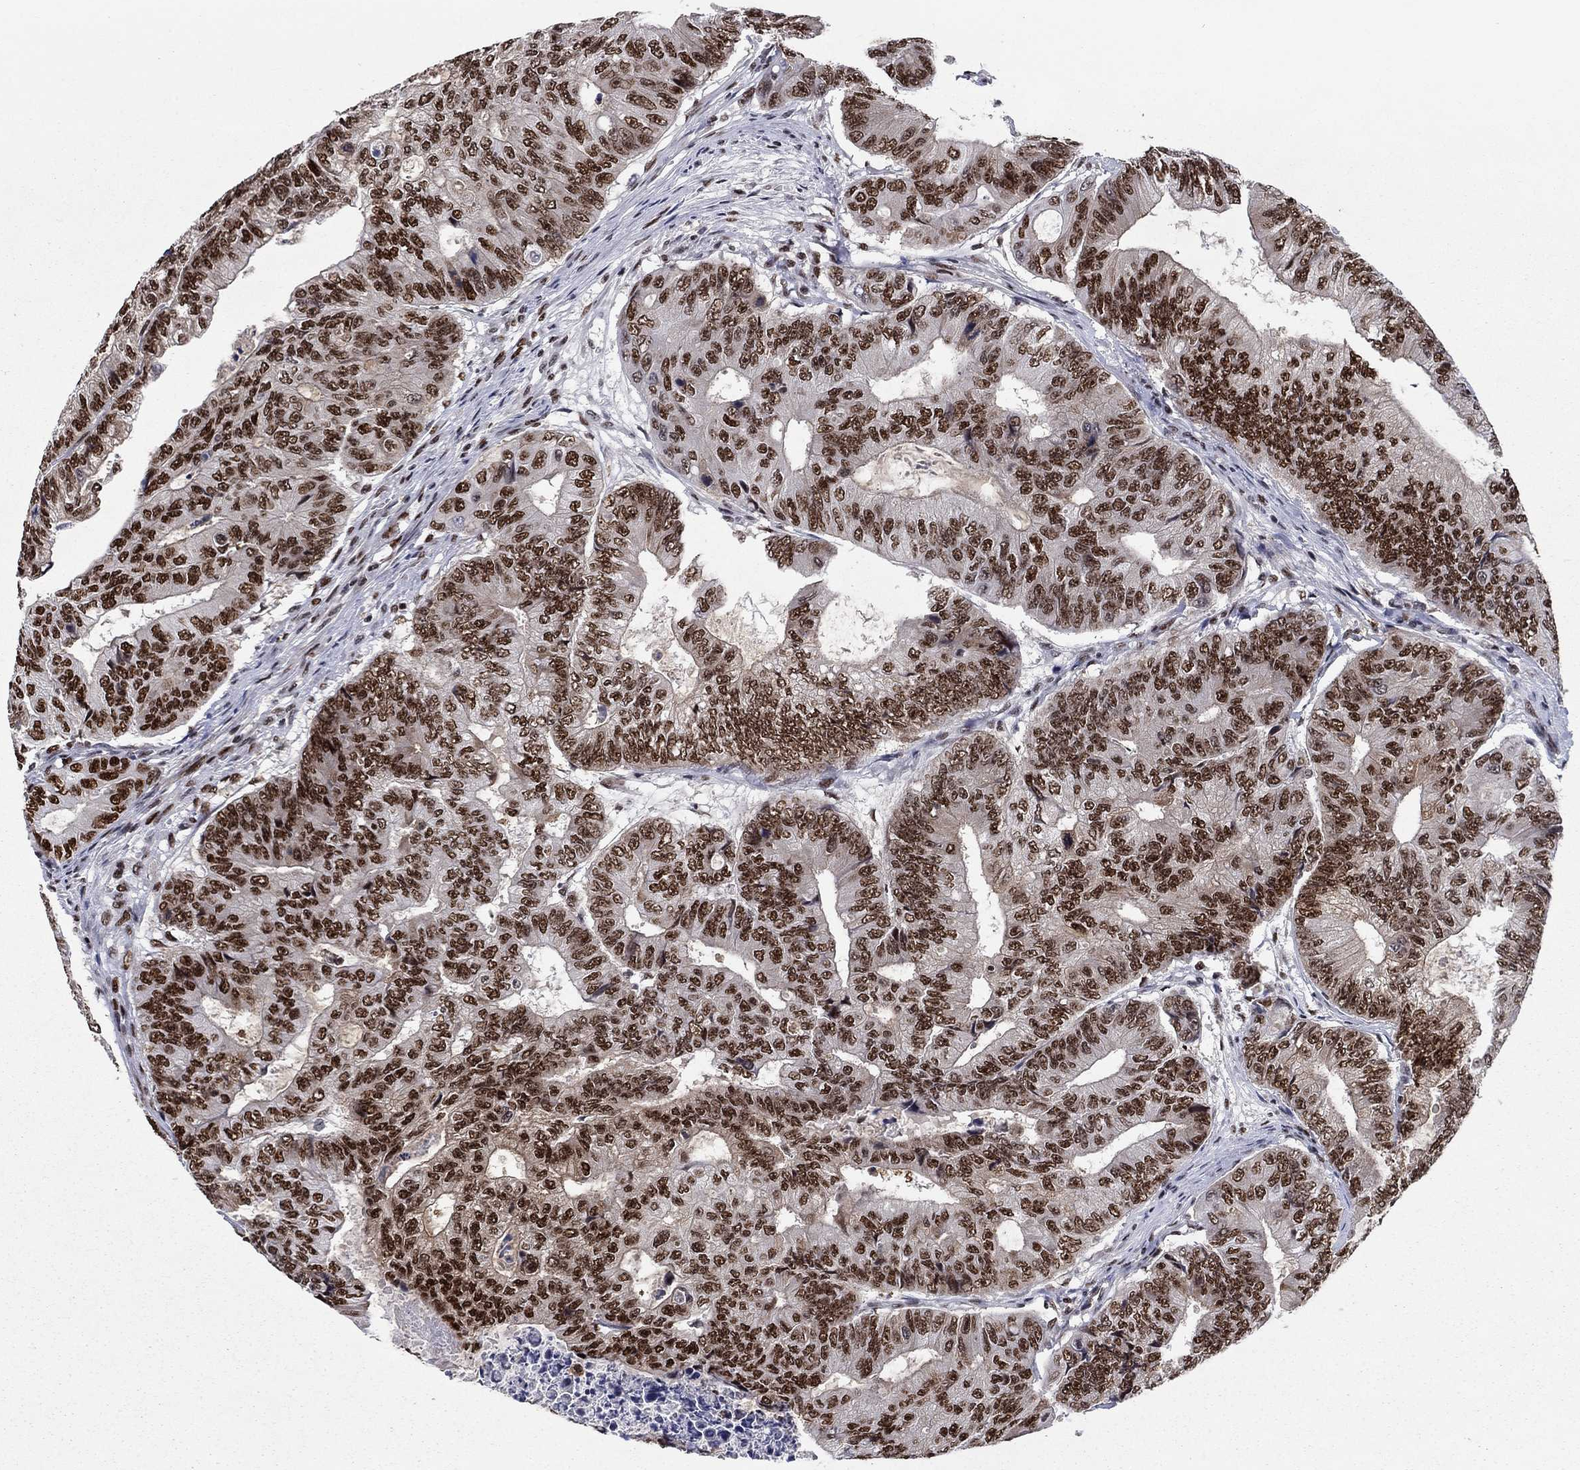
{"staining": {"intensity": "strong", "quantity": ">75%", "location": "nuclear"}, "tissue": "colorectal cancer", "cell_type": "Tumor cells", "image_type": "cancer", "snomed": [{"axis": "morphology", "description": "Adenocarcinoma, NOS"}, {"axis": "topography", "description": "Colon"}], "caption": "Tumor cells exhibit strong nuclear expression in approximately >75% of cells in adenocarcinoma (colorectal).", "gene": "RPRD1B", "patient": {"sex": "female", "age": 48}}